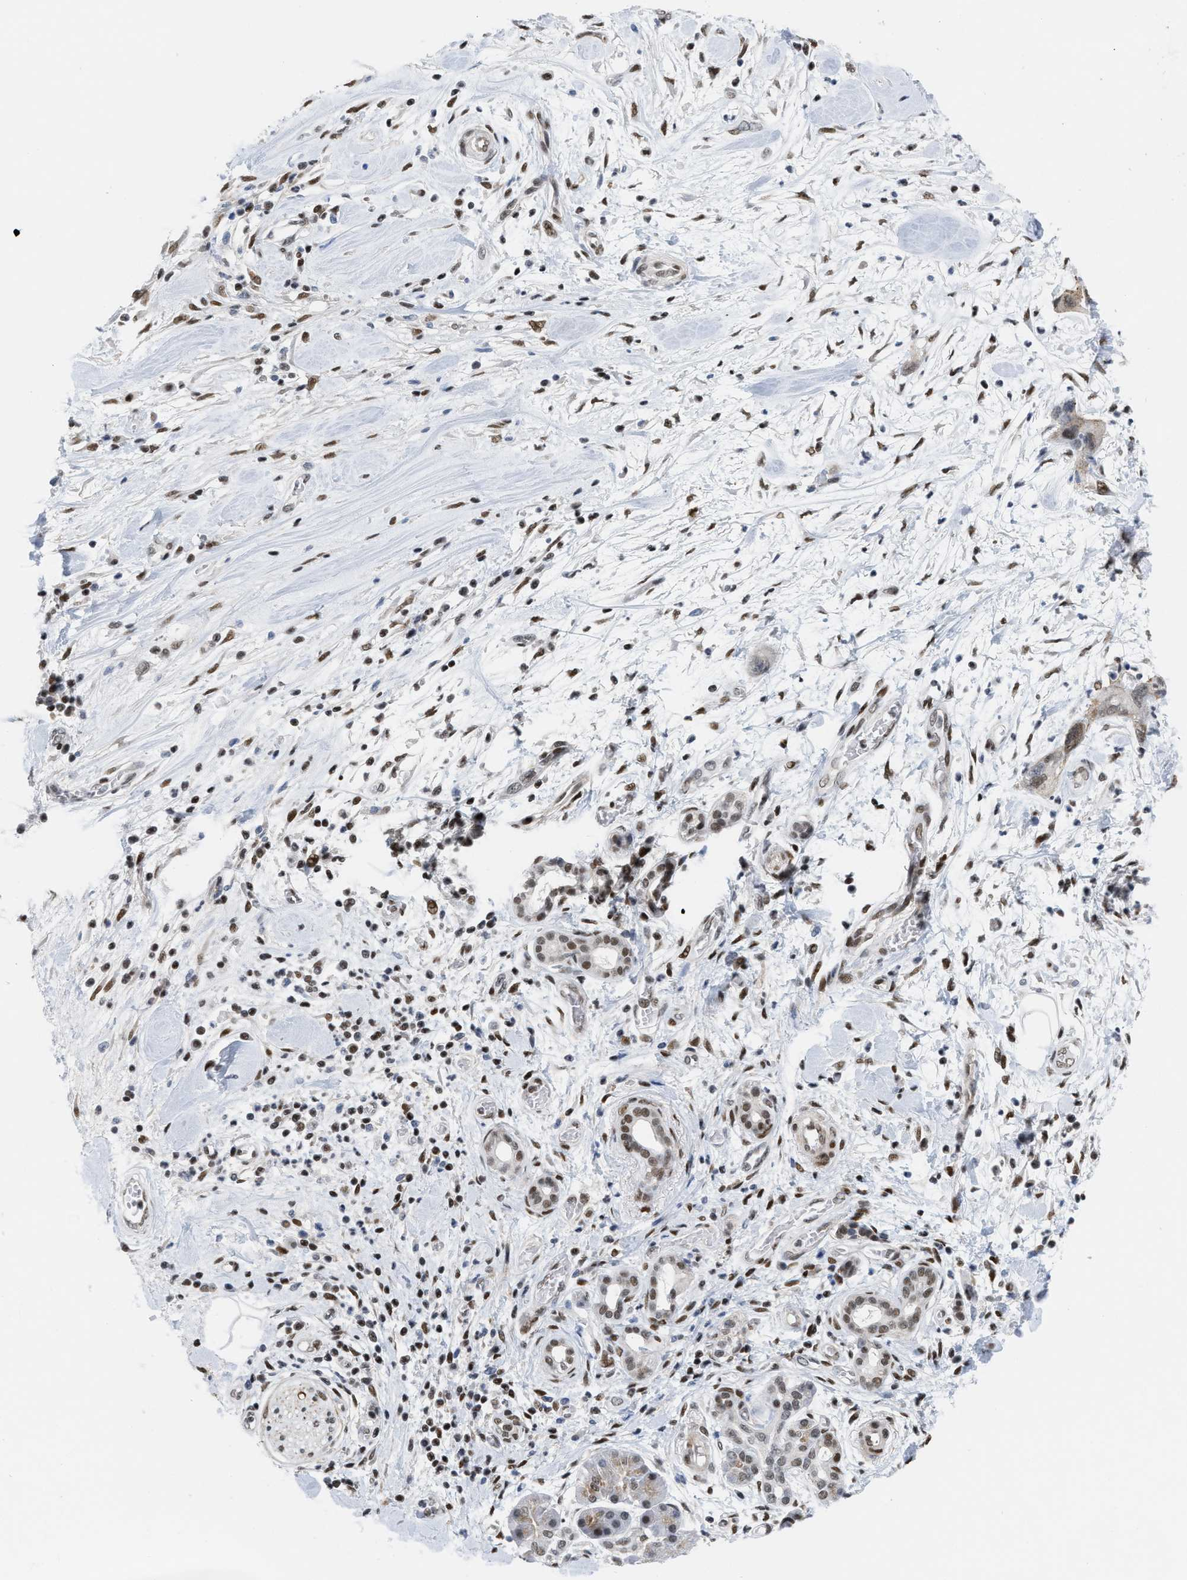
{"staining": {"intensity": "weak", "quantity": "25%-75%", "location": "nuclear"}, "tissue": "pancreatic cancer", "cell_type": "Tumor cells", "image_type": "cancer", "snomed": [{"axis": "morphology", "description": "Adenocarcinoma, NOS"}, {"axis": "topography", "description": "Pancreas"}], "caption": "Immunohistochemical staining of human pancreatic cancer (adenocarcinoma) shows weak nuclear protein positivity in approximately 25%-75% of tumor cells.", "gene": "MIER1", "patient": {"sex": "female", "age": 70}}